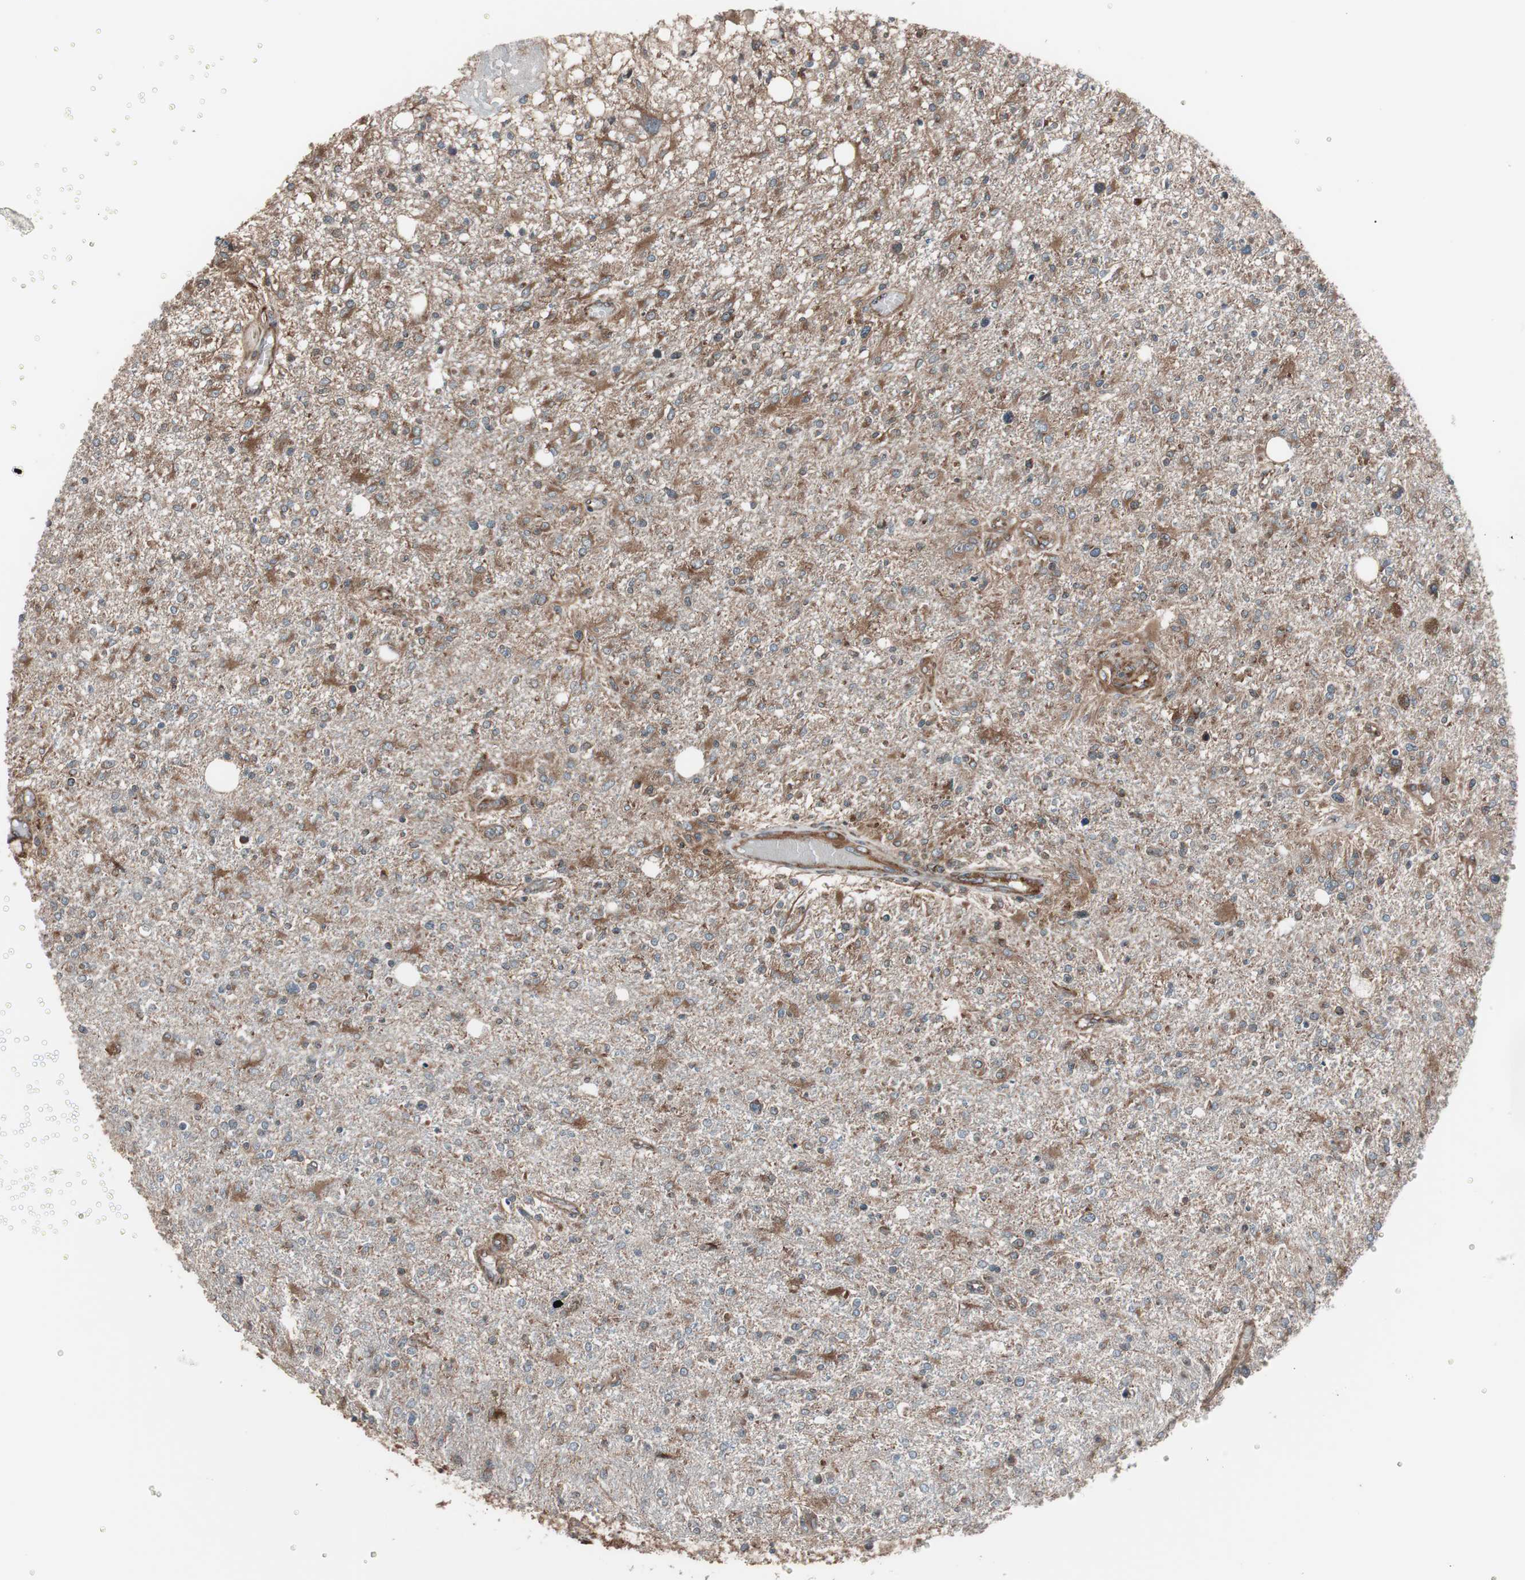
{"staining": {"intensity": "moderate", "quantity": "25%-75%", "location": "cytoplasmic/membranous"}, "tissue": "glioma", "cell_type": "Tumor cells", "image_type": "cancer", "snomed": [{"axis": "morphology", "description": "Glioma, malignant, High grade"}, {"axis": "topography", "description": "Cerebral cortex"}], "caption": "Human malignant high-grade glioma stained for a protein (brown) exhibits moderate cytoplasmic/membranous positive staining in about 25%-75% of tumor cells.", "gene": "SEC31A", "patient": {"sex": "male", "age": 76}}